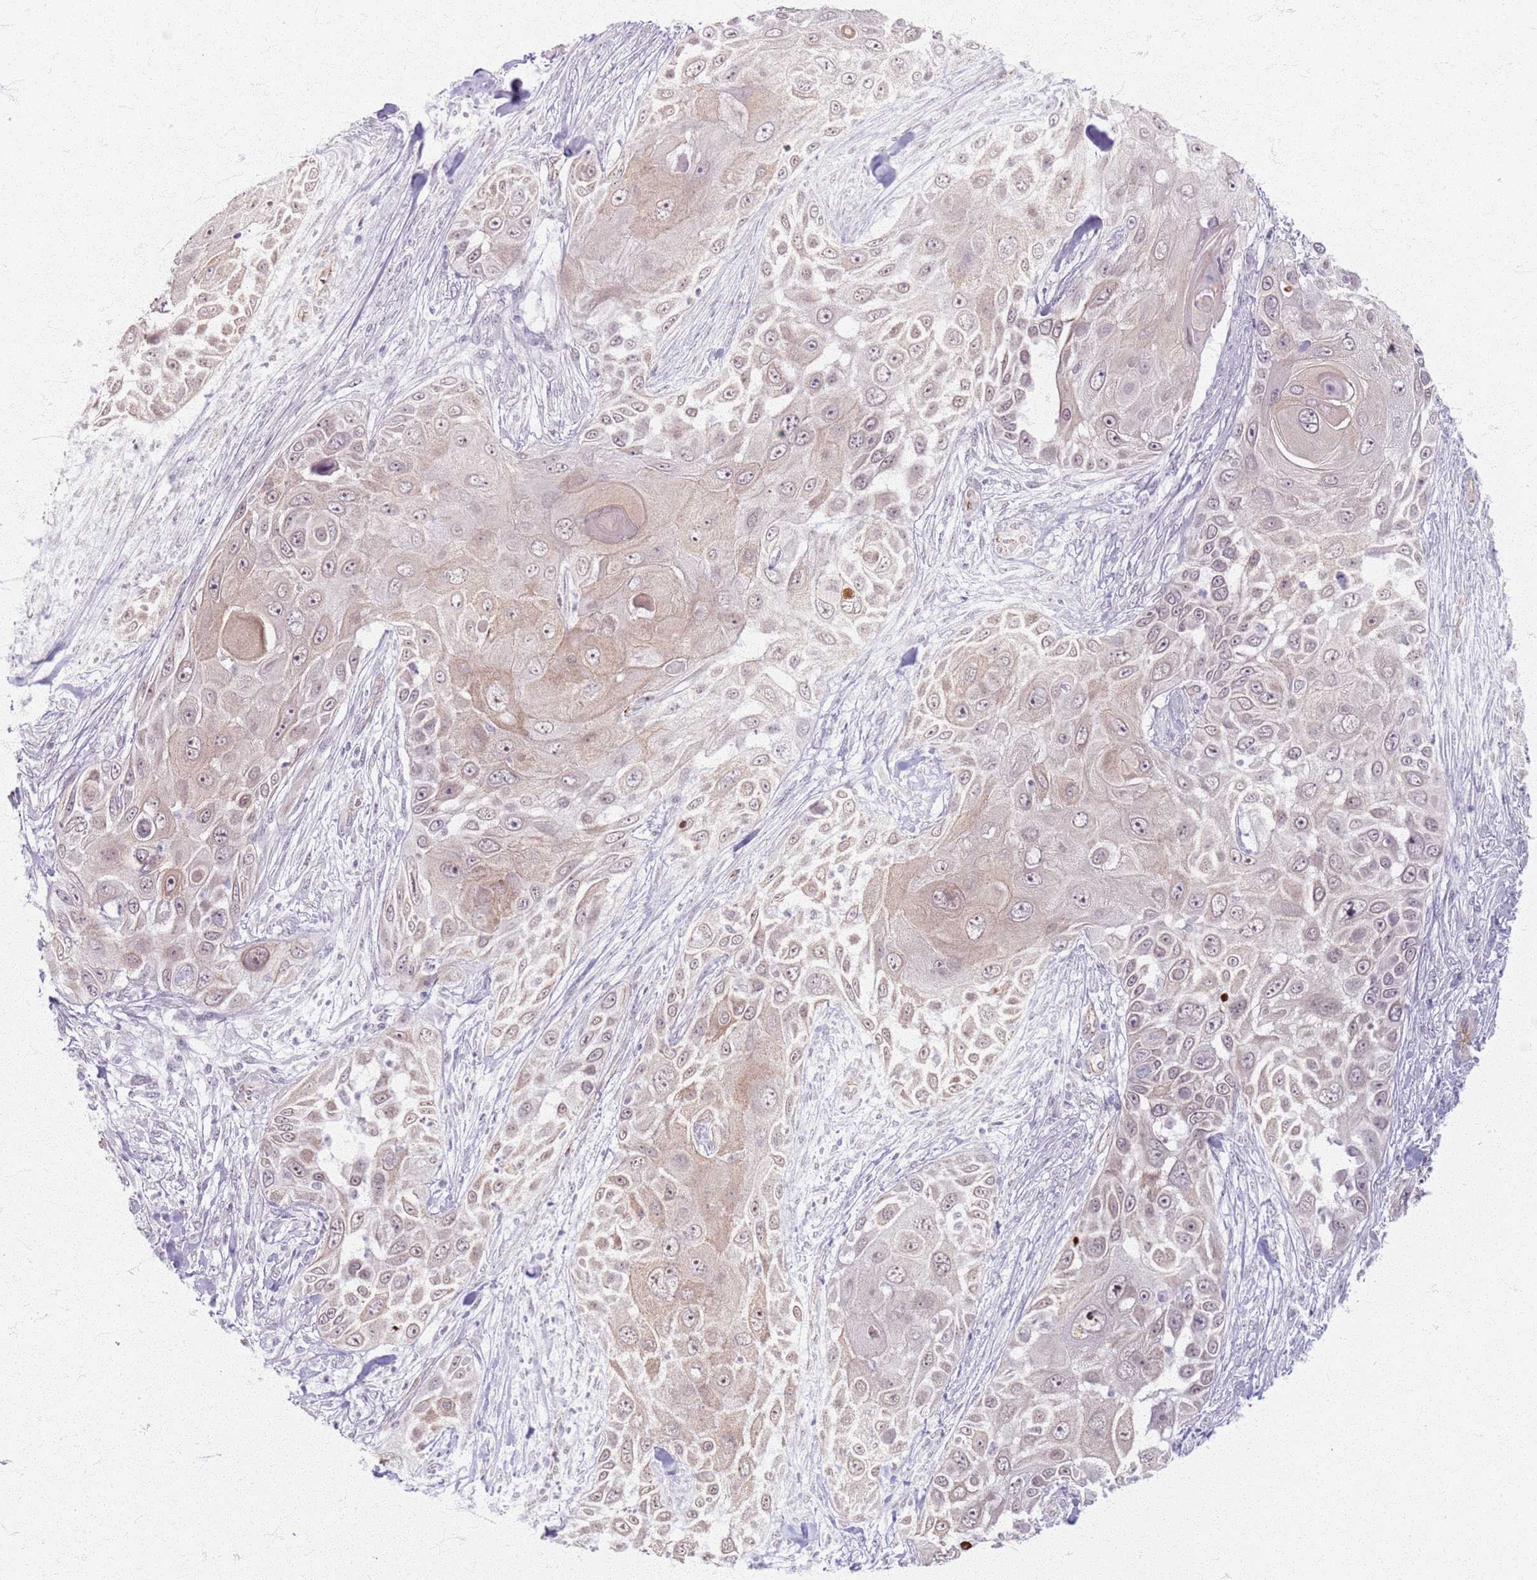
{"staining": {"intensity": "weak", "quantity": "25%-75%", "location": "cytoplasmic/membranous,nuclear"}, "tissue": "skin cancer", "cell_type": "Tumor cells", "image_type": "cancer", "snomed": [{"axis": "morphology", "description": "Squamous cell carcinoma, NOS"}, {"axis": "topography", "description": "Skin"}], "caption": "There is low levels of weak cytoplasmic/membranous and nuclear positivity in tumor cells of skin cancer, as demonstrated by immunohistochemical staining (brown color).", "gene": "KCNA5", "patient": {"sex": "female", "age": 44}}